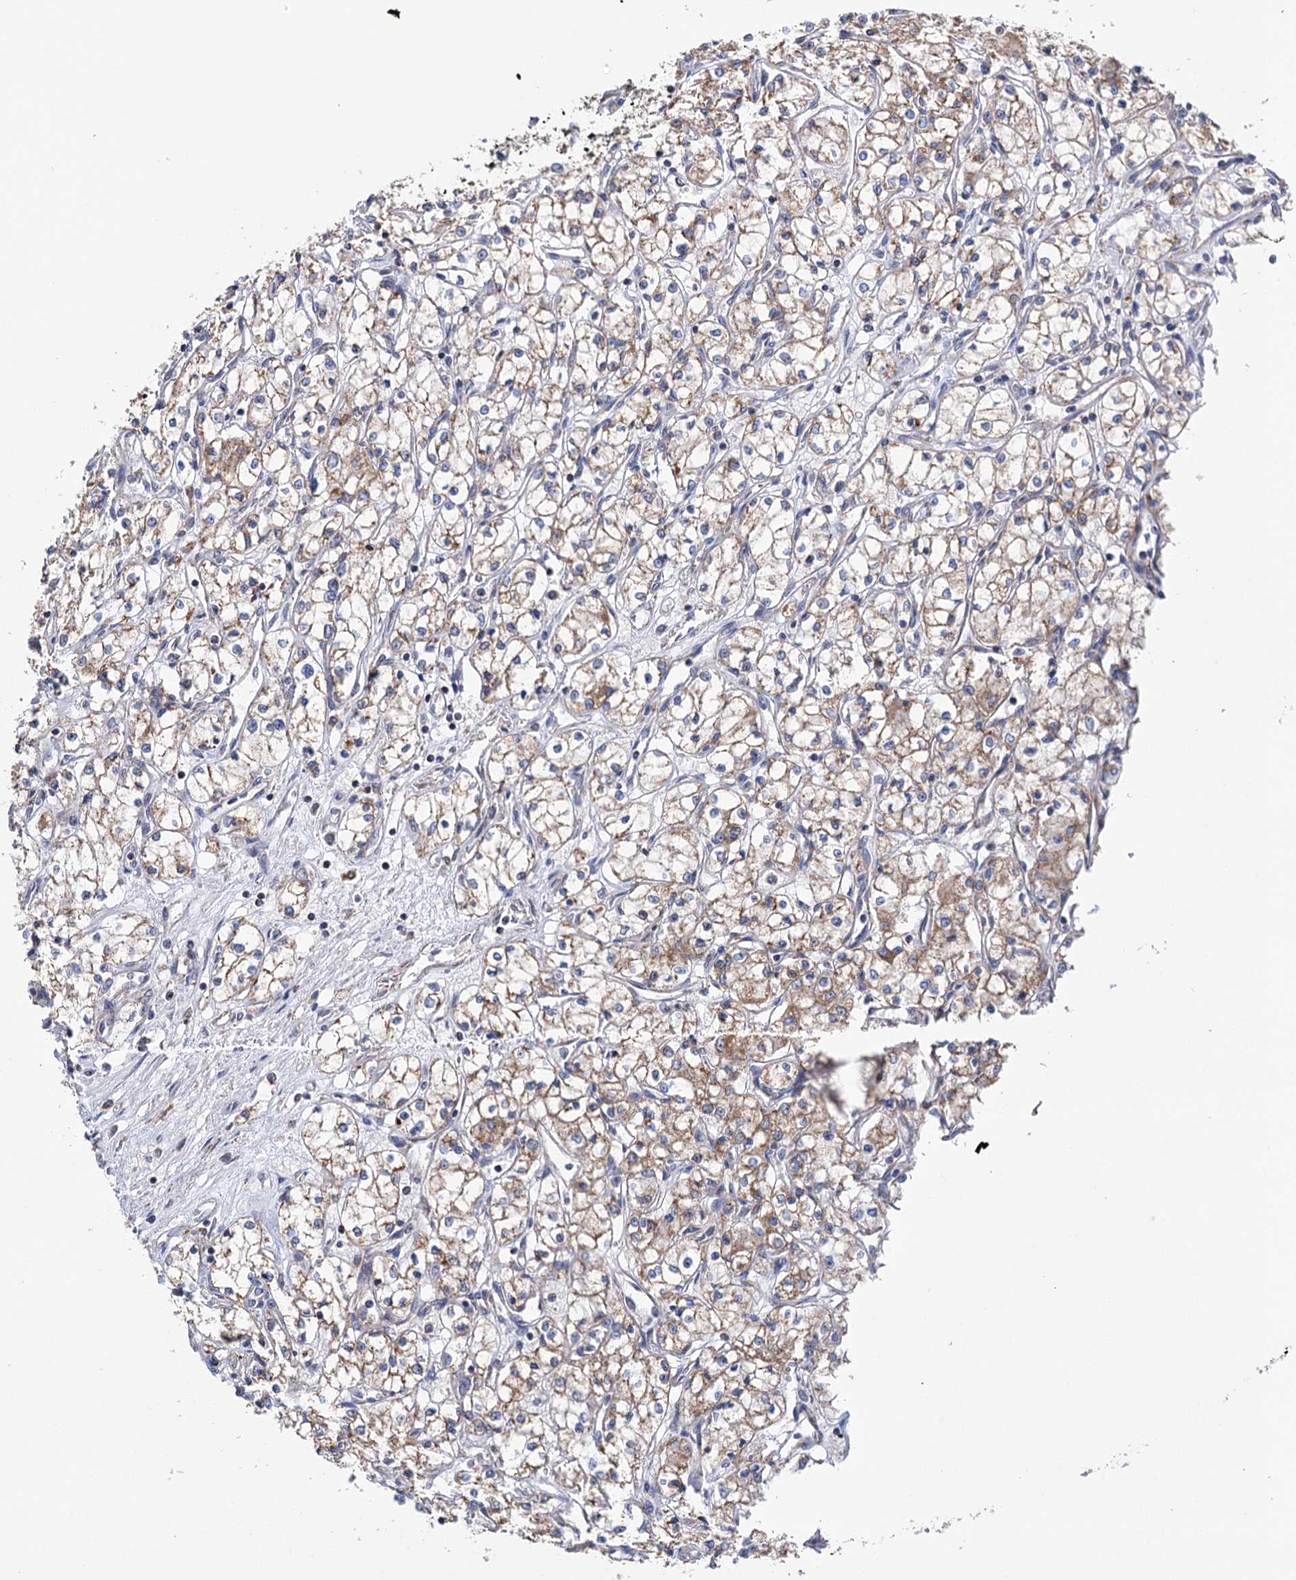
{"staining": {"intensity": "moderate", "quantity": "25%-75%", "location": "cytoplasmic/membranous"}, "tissue": "renal cancer", "cell_type": "Tumor cells", "image_type": "cancer", "snomed": [{"axis": "morphology", "description": "Adenocarcinoma, NOS"}, {"axis": "topography", "description": "Kidney"}], "caption": "A micrograph of renal cancer (adenocarcinoma) stained for a protein displays moderate cytoplasmic/membranous brown staining in tumor cells.", "gene": "SUCLA2", "patient": {"sex": "male", "age": 59}}